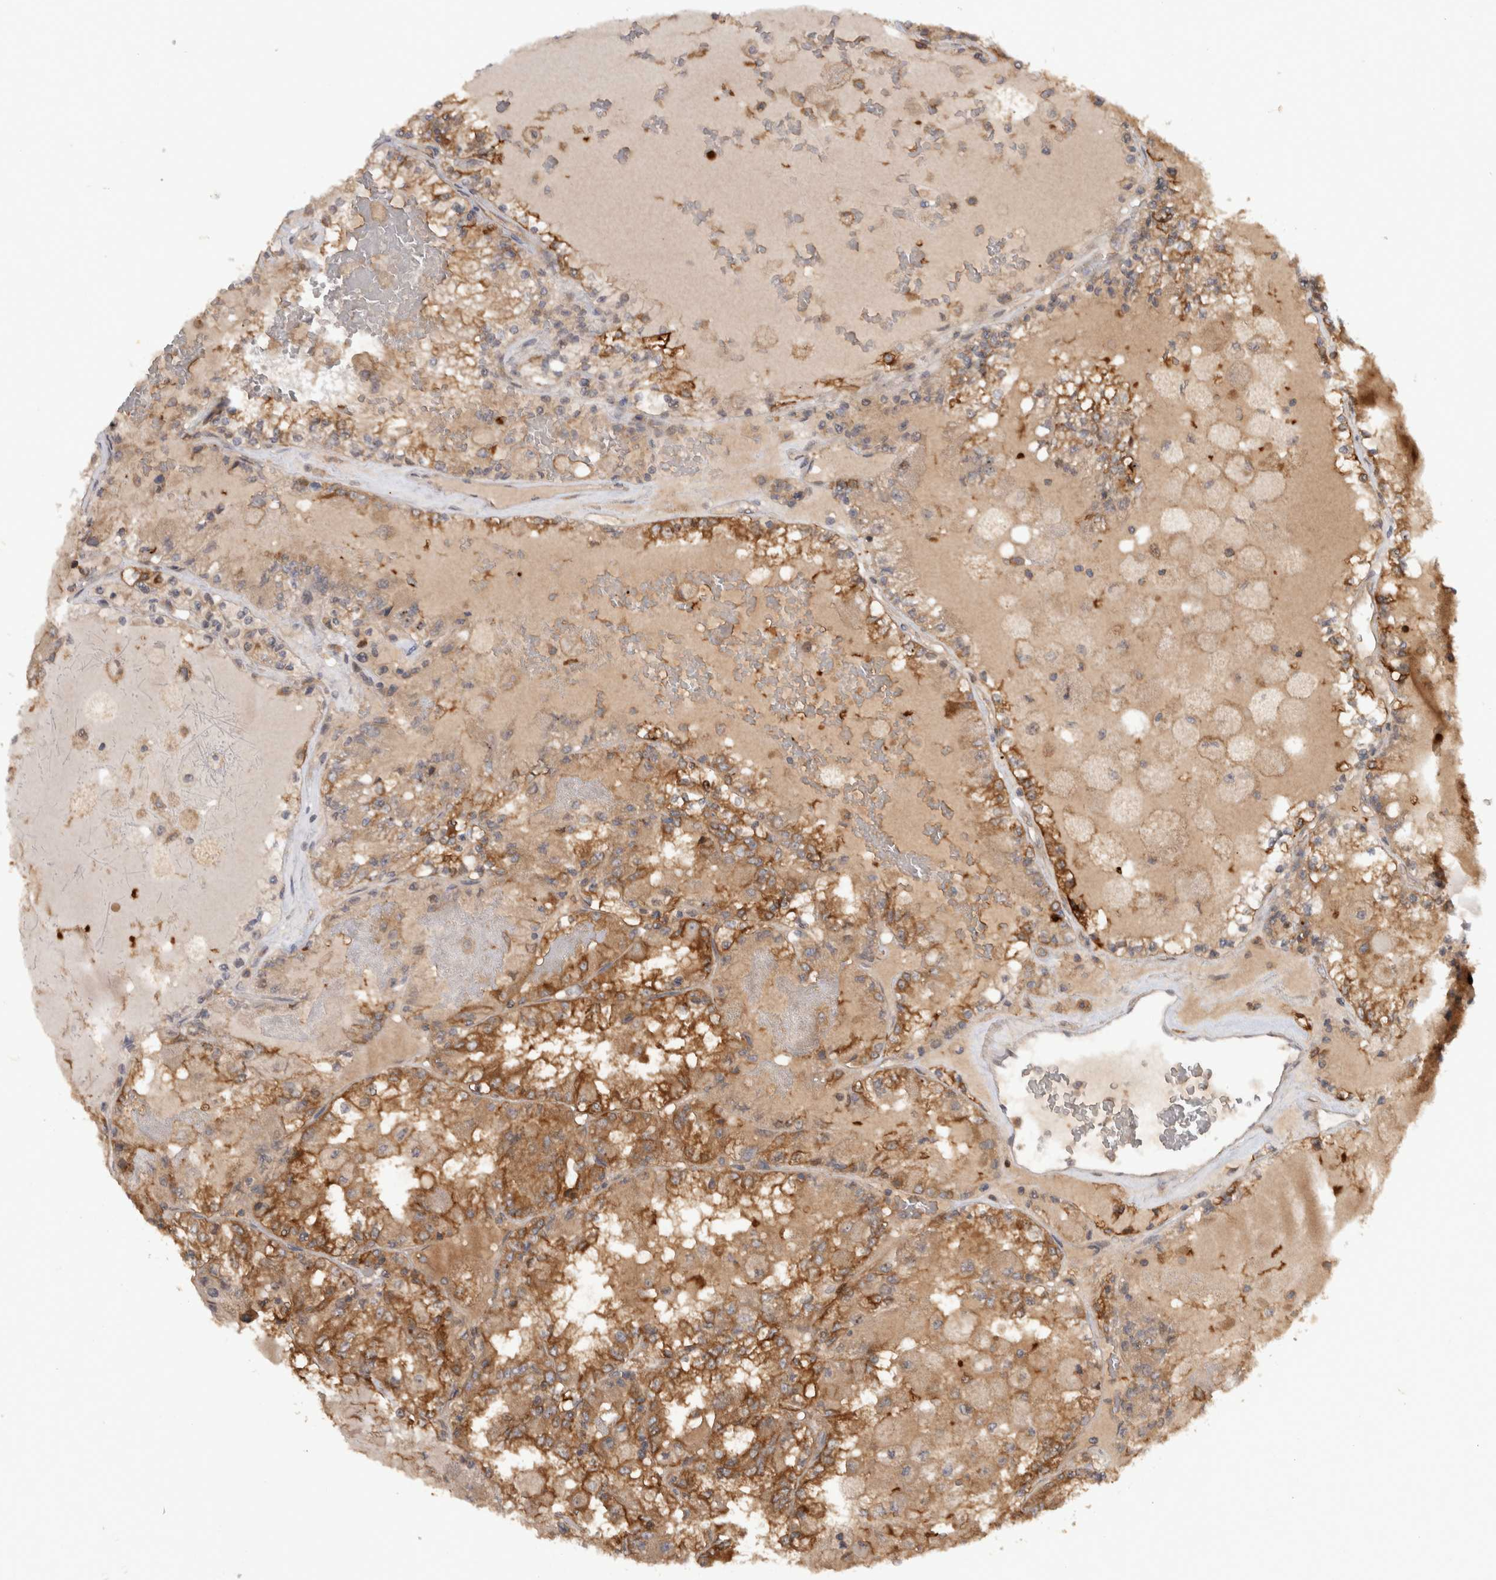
{"staining": {"intensity": "moderate", "quantity": ">75%", "location": "cytoplasmic/membranous"}, "tissue": "renal cancer", "cell_type": "Tumor cells", "image_type": "cancer", "snomed": [{"axis": "morphology", "description": "Adenocarcinoma, NOS"}, {"axis": "topography", "description": "Kidney"}], "caption": "Immunohistochemistry micrograph of human adenocarcinoma (renal) stained for a protein (brown), which reveals medium levels of moderate cytoplasmic/membranous positivity in approximately >75% of tumor cells.", "gene": "VEPH1", "patient": {"sex": "female", "age": 56}}